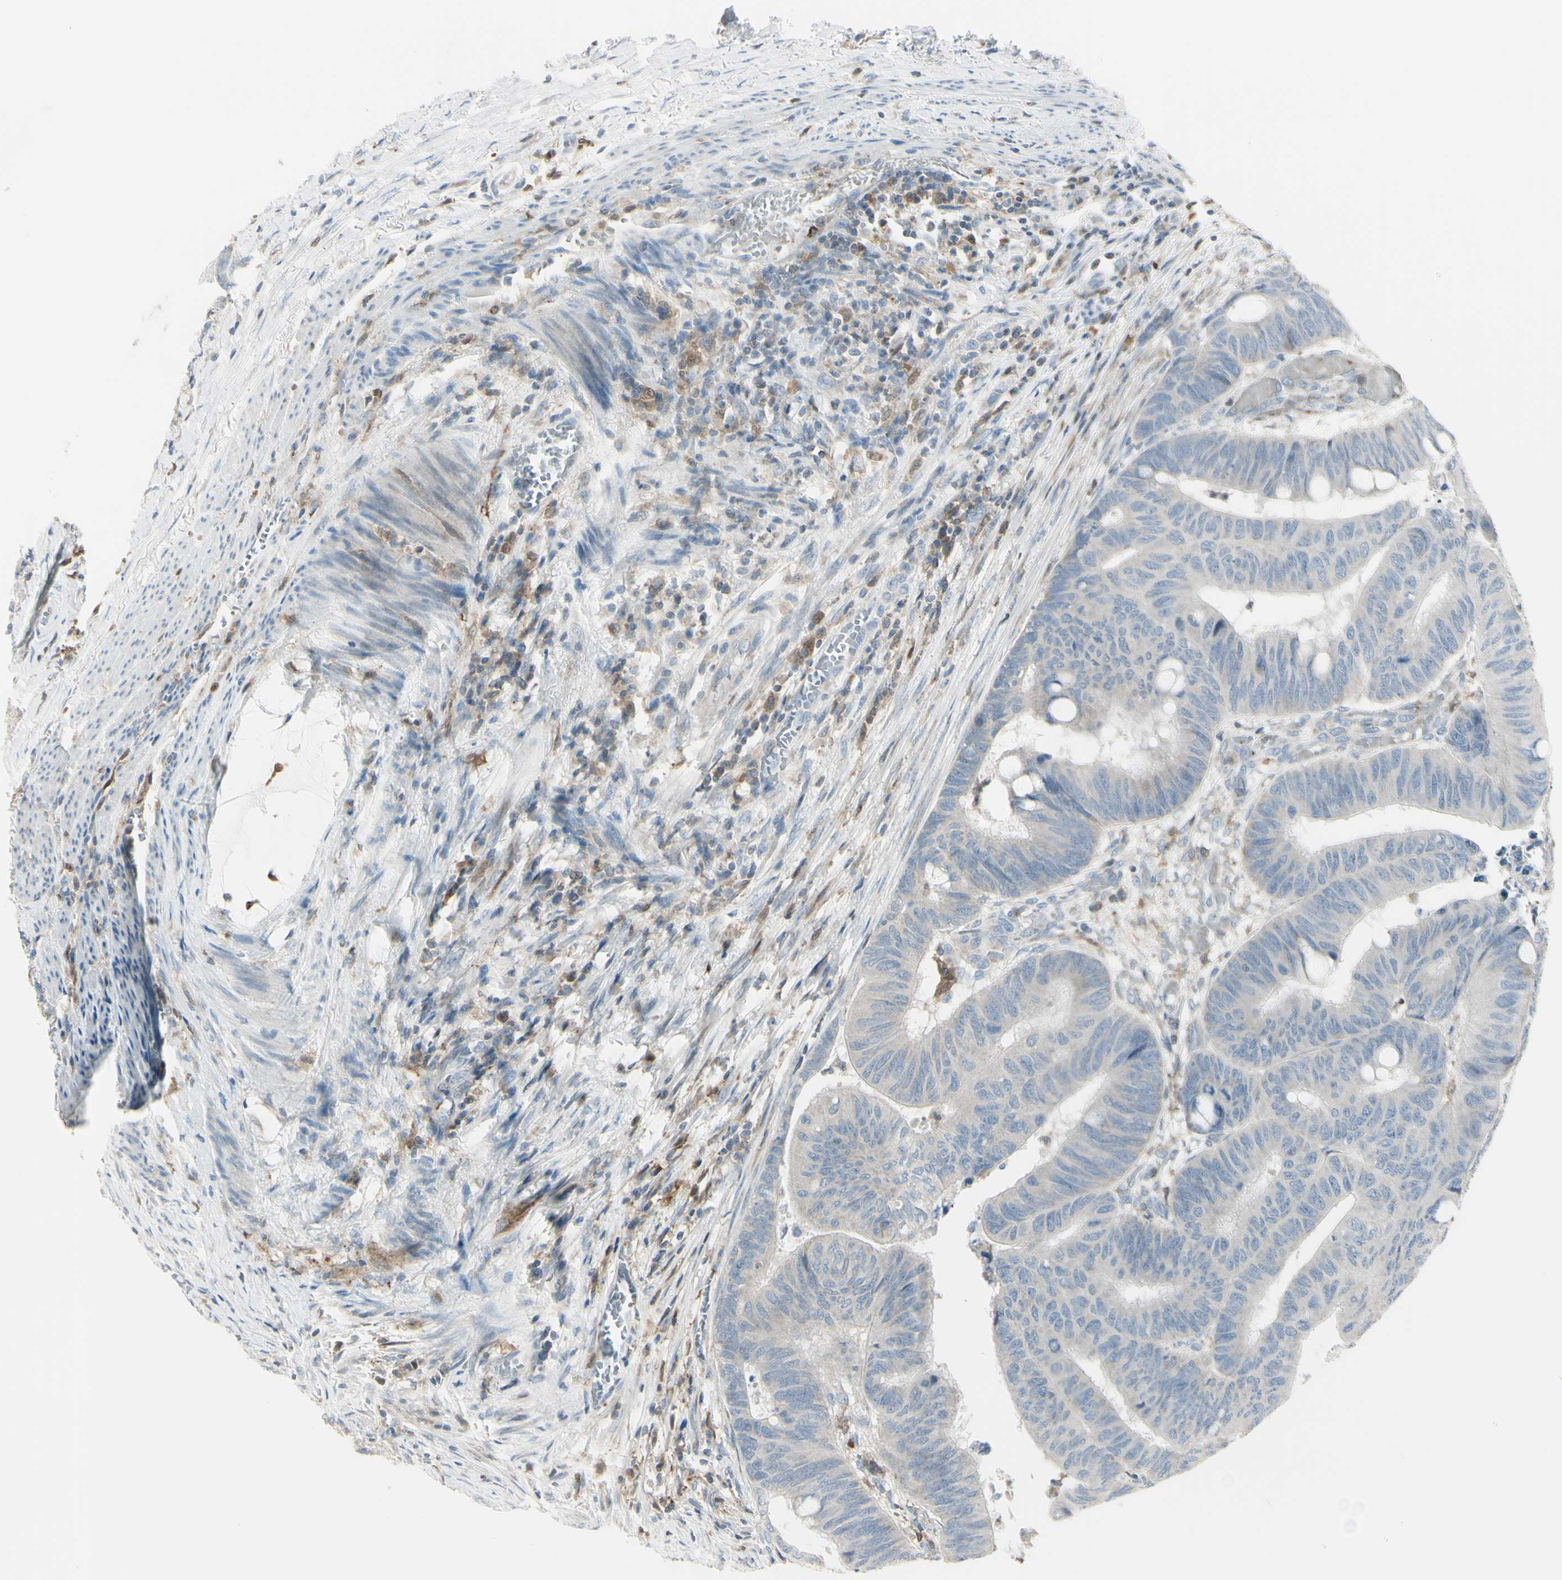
{"staining": {"intensity": "weak", "quantity": "<25%", "location": "cytoplasmic/membranous"}, "tissue": "colorectal cancer", "cell_type": "Tumor cells", "image_type": "cancer", "snomed": [{"axis": "morphology", "description": "Normal tissue, NOS"}, {"axis": "morphology", "description": "Adenocarcinoma, NOS"}, {"axis": "topography", "description": "Rectum"}, {"axis": "topography", "description": "Peripheral nerve tissue"}], "caption": "This is a photomicrograph of immunohistochemistry (IHC) staining of colorectal cancer (adenocarcinoma), which shows no expression in tumor cells.", "gene": "CYRIB", "patient": {"sex": "male", "age": 92}}